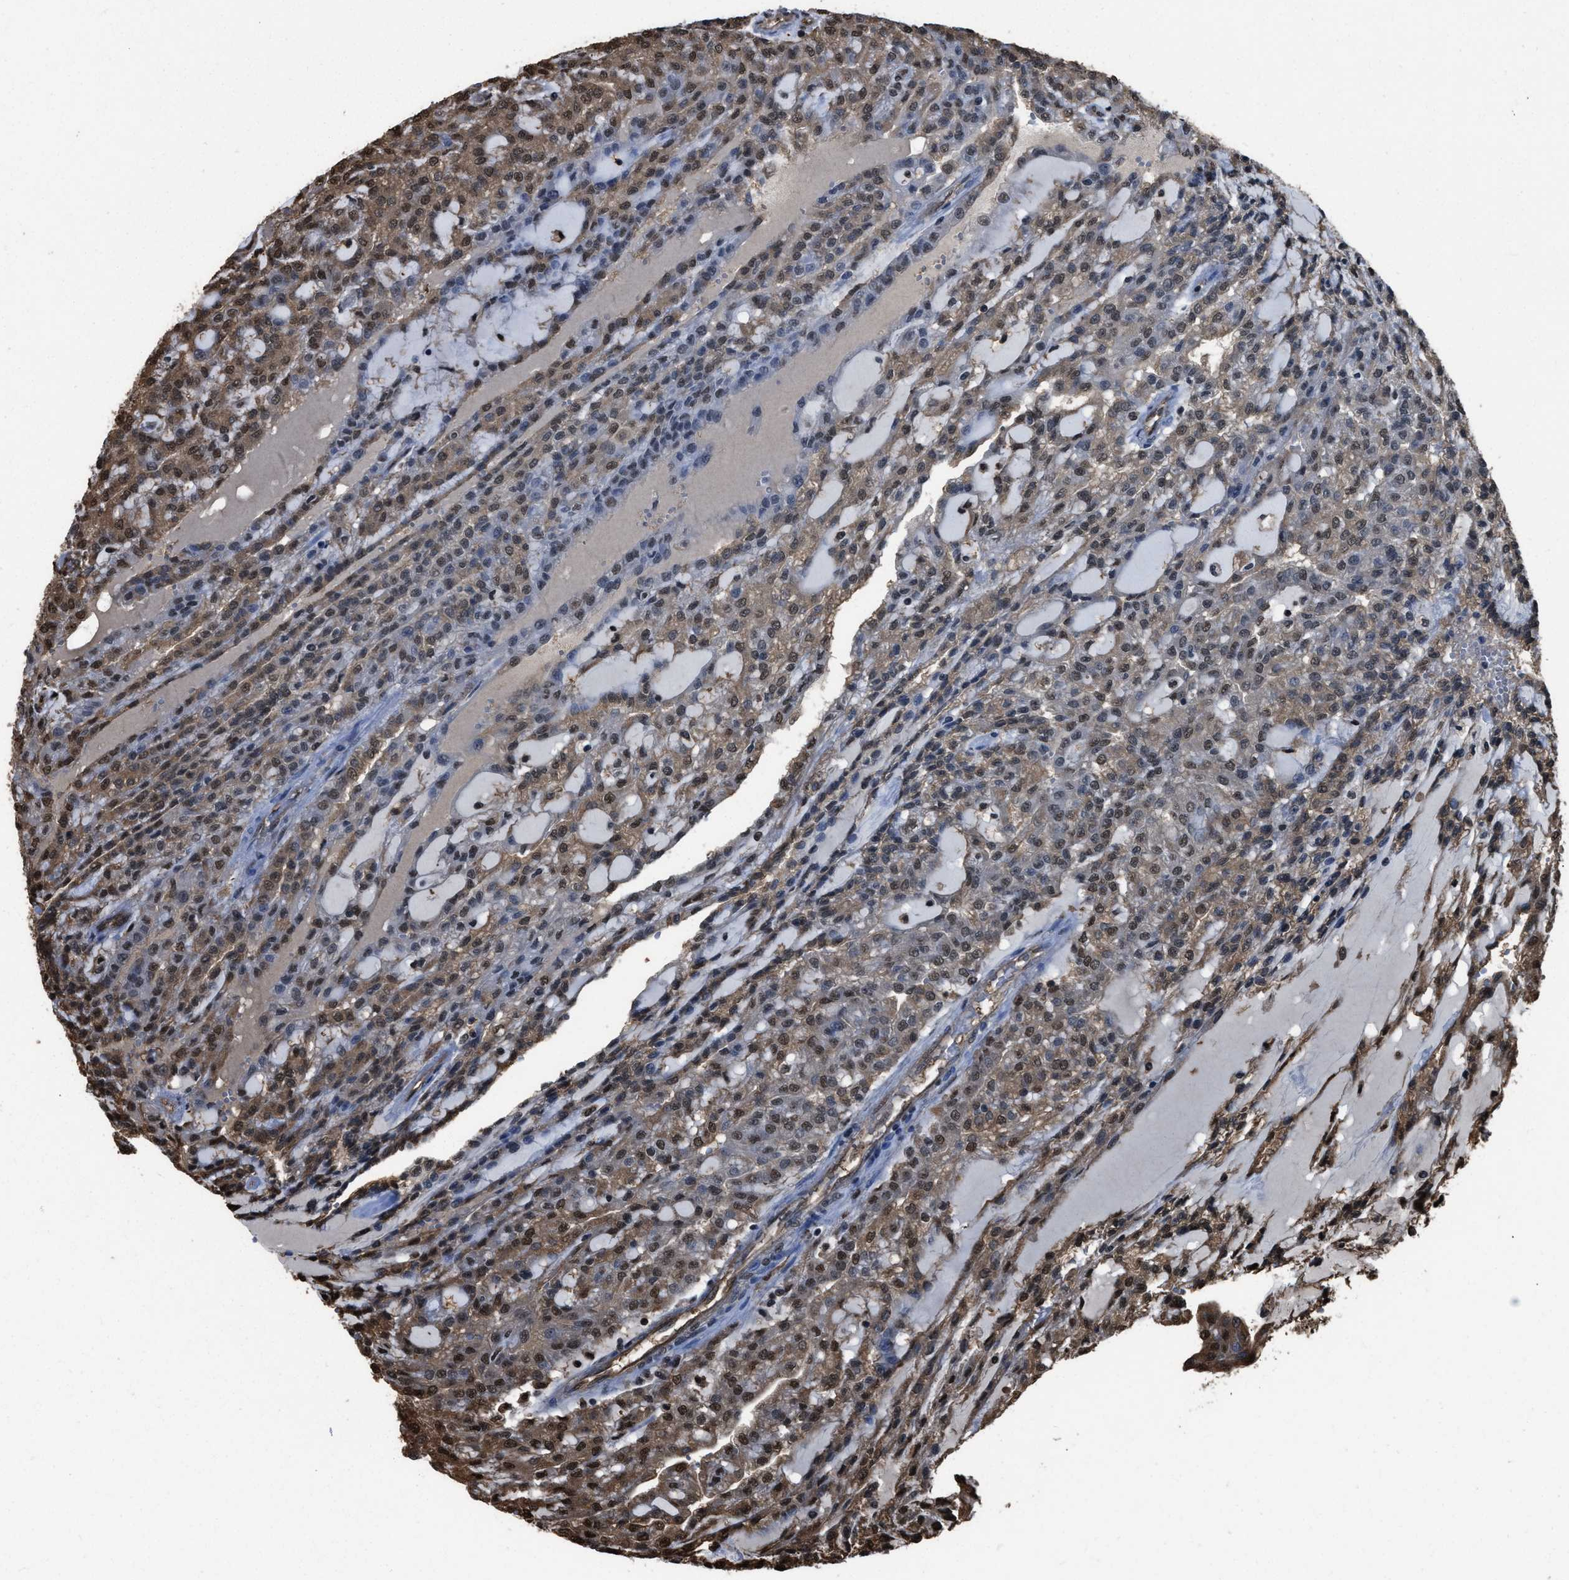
{"staining": {"intensity": "moderate", "quantity": ">75%", "location": "cytoplasmic/membranous,nuclear"}, "tissue": "renal cancer", "cell_type": "Tumor cells", "image_type": "cancer", "snomed": [{"axis": "morphology", "description": "Adenocarcinoma, NOS"}, {"axis": "topography", "description": "Kidney"}], "caption": "Immunohistochemistry (IHC) image of renal adenocarcinoma stained for a protein (brown), which displays medium levels of moderate cytoplasmic/membranous and nuclear staining in approximately >75% of tumor cells.", "gene": "FNTA", "patient": {"sex": "male", "age": 63}}